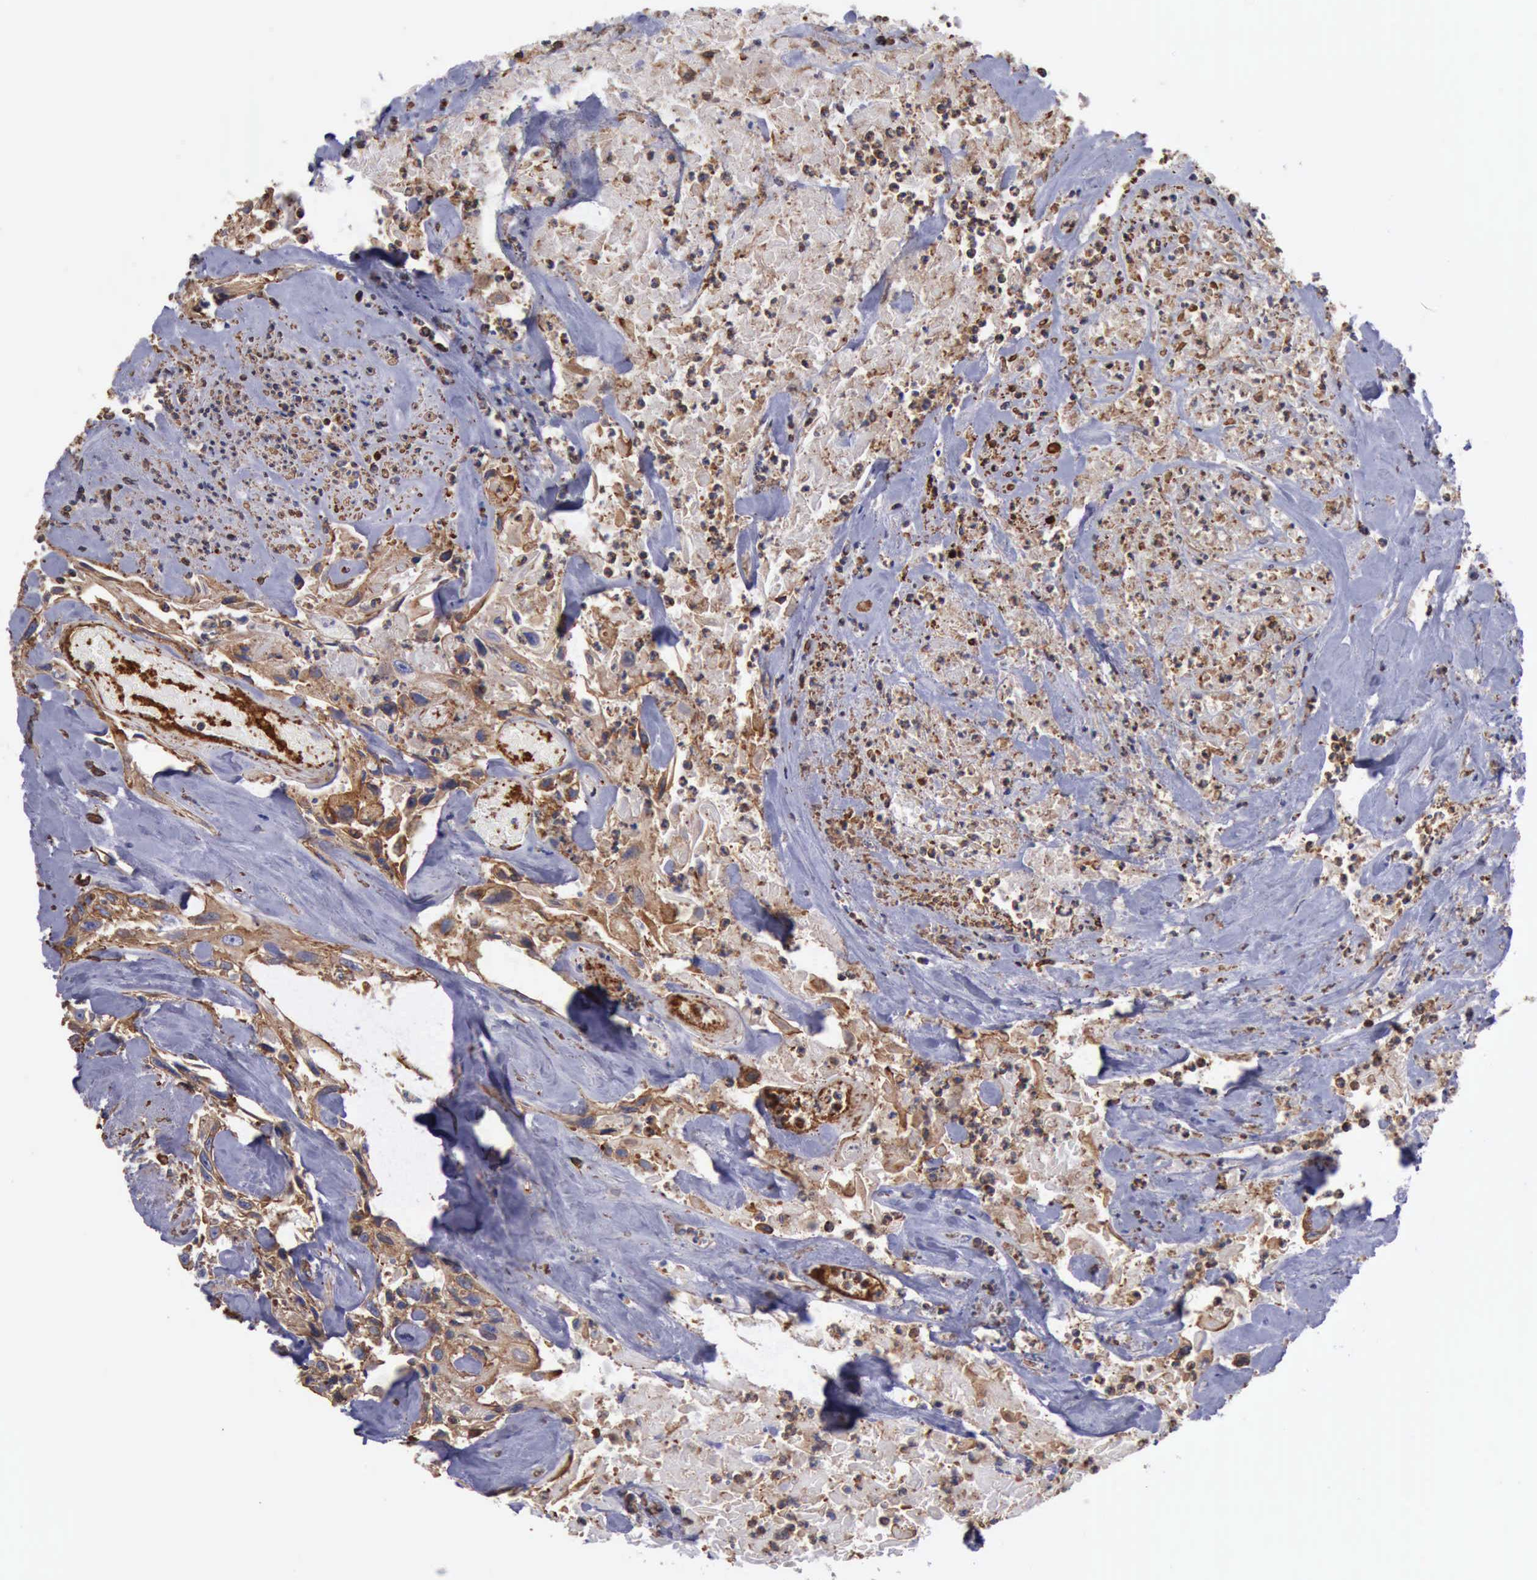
{"staining": {"intensity": "strong", "quantity": "25%-75%", "location": "cytoplasmic/membranous"}, "tissue": "urothelial cancer", "cell_type": "Tumor cells", "image_type": "cancer", "snomed": [{"axis": "morphology", "description": "Urothelial carcinoma, High grade"}, {"axis": "topography", "description": "Urinary bladder"}], "caption": "High-grade urothelial carcinoma tissue exhibits strong cytoplasmic/membranous expression in approximately 25%-75% of tumor cells The protein of interest is shown in brown color, while the nuclei are stained blue.", "gene": "FLNA", "patient": {"sex": "female", "age": 84}}